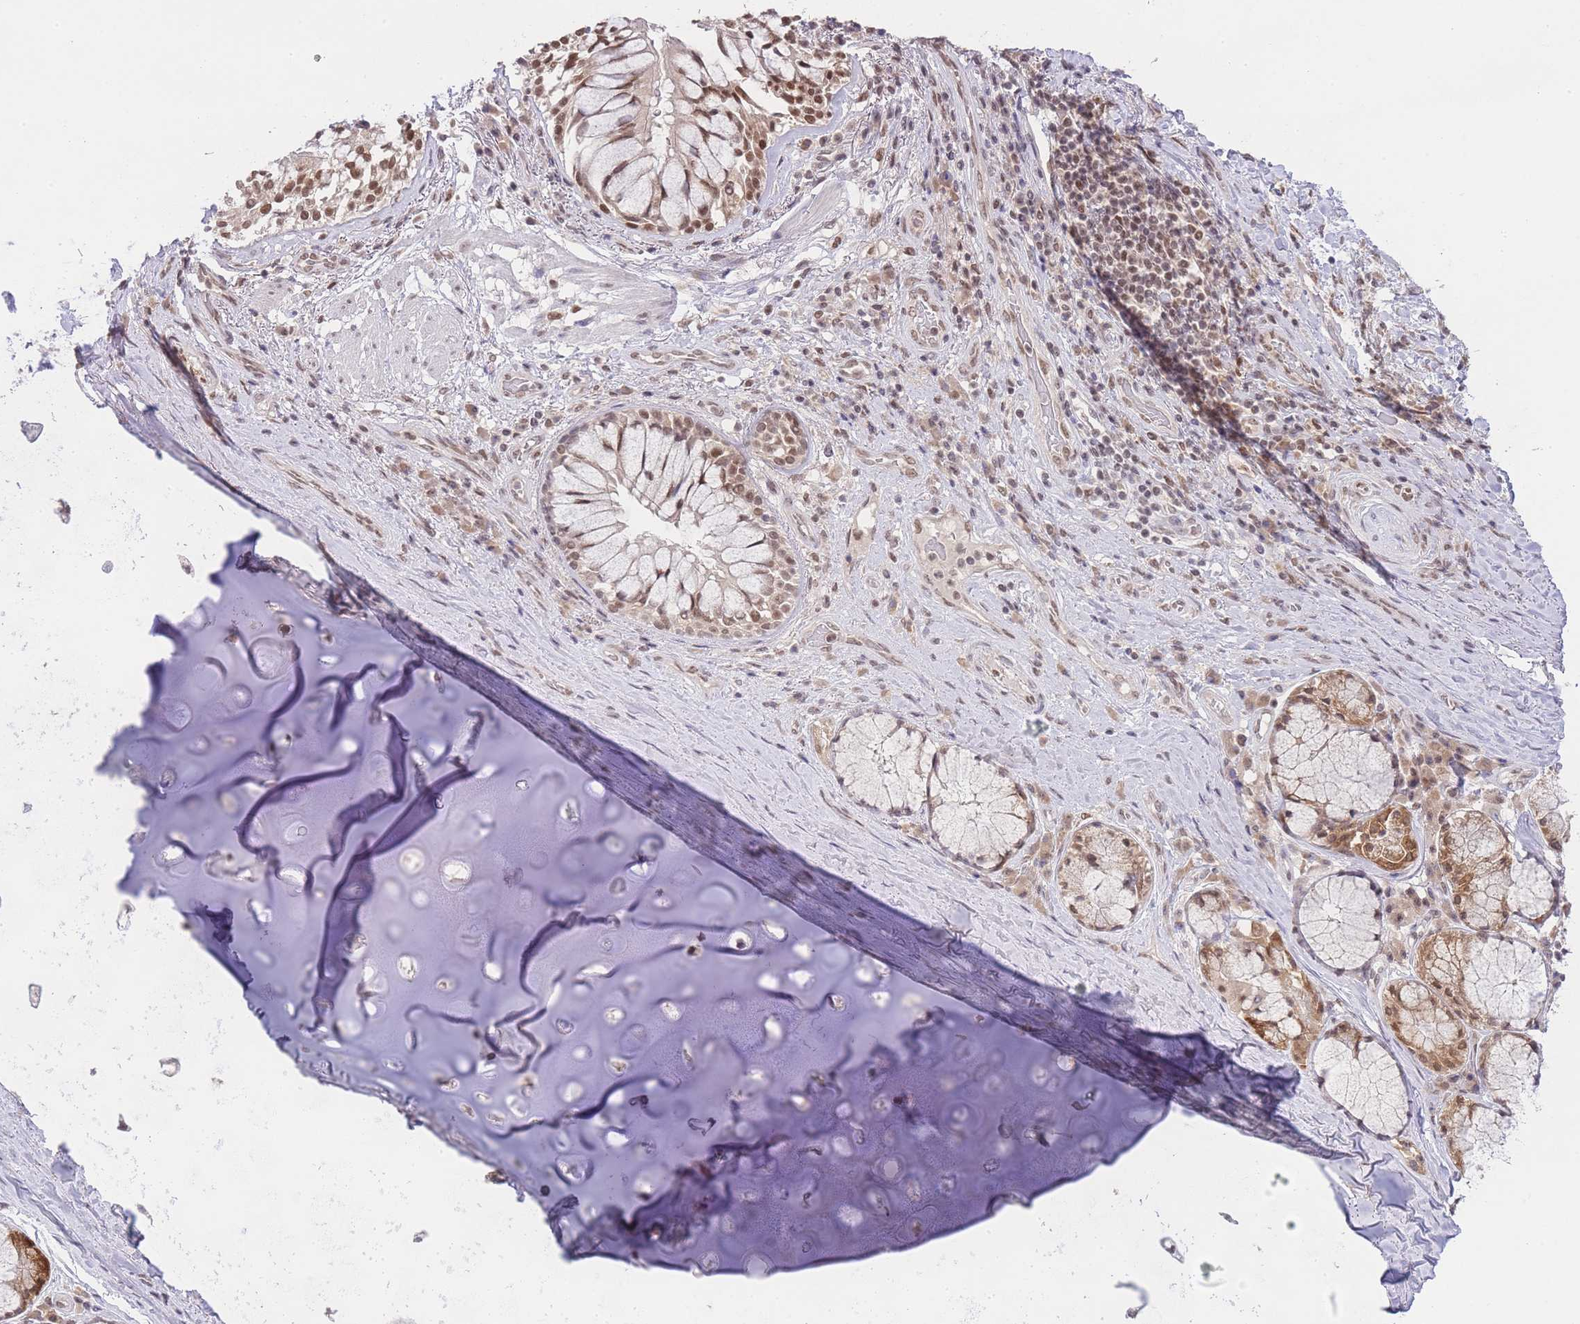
{"staining": {"intensity": "weak", "quantity": ">75%", "location": "nuclear"}, "tissue": "adipose tissue", "cell_type": "Adipocytes", "image_type": "normal", "snomed": [{"axis": "morphology", "description": "Normal tissue, NOS"}, {"axis": "morphology", "description": "Squamous cell carcinoma, NOS"}, {"axis": "topography", "description": "Bronchus"}, {"axis": "topography", "description": "Lung"}], "caption": "Immunohistochemistry (DAB) staining of unremarkable adipose tissue displays weak nuclear protein staining in approximately >75% of adipocytes.", "gene": "TMED3", "patient": {"sex": "male", "age": 64}}